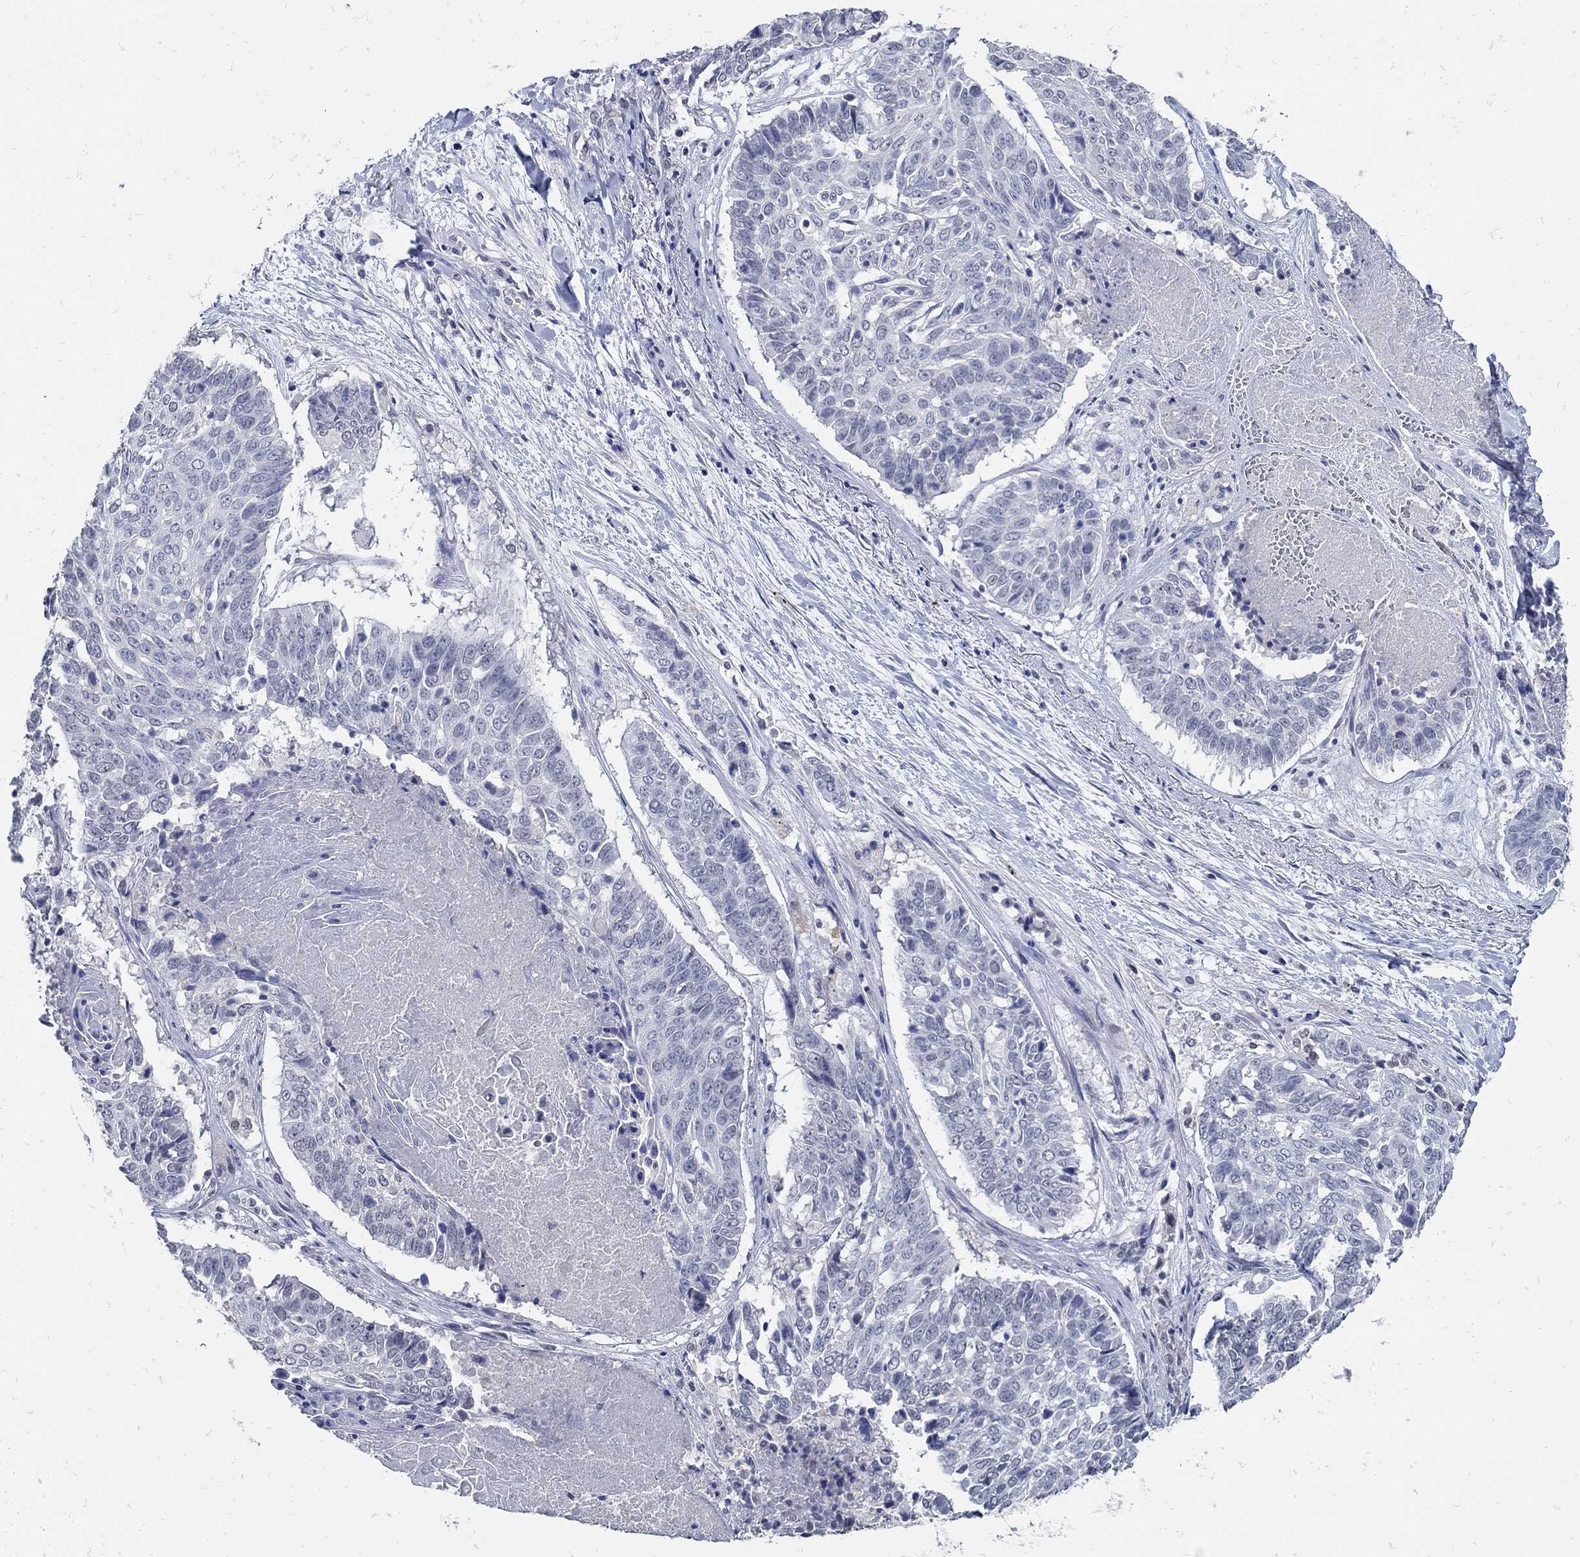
{"staining": {"intensity": "negative", "quantity": "none", "location": "none"}, "tissue": "lung cancer", "cell_type": "Tumor cells", "image_type": "cancer", "snomed": [{"axis": "morphology", "description": "Squamous cell carcinoma, NOS"}, {"axis": "topography", "description": "Lung"}], "caption": "Immunohistochemistry (IHC) image of human lung cancer stained for a protein (brown), which demonstrates no staining in tumor cells. (Stains: DAB IHC with hematoxylin counter stain, Microscopy: brightfield microscopy at high magnification).", "gene": "KCNN3", "patient": {"sex": "male", "age": 64}}